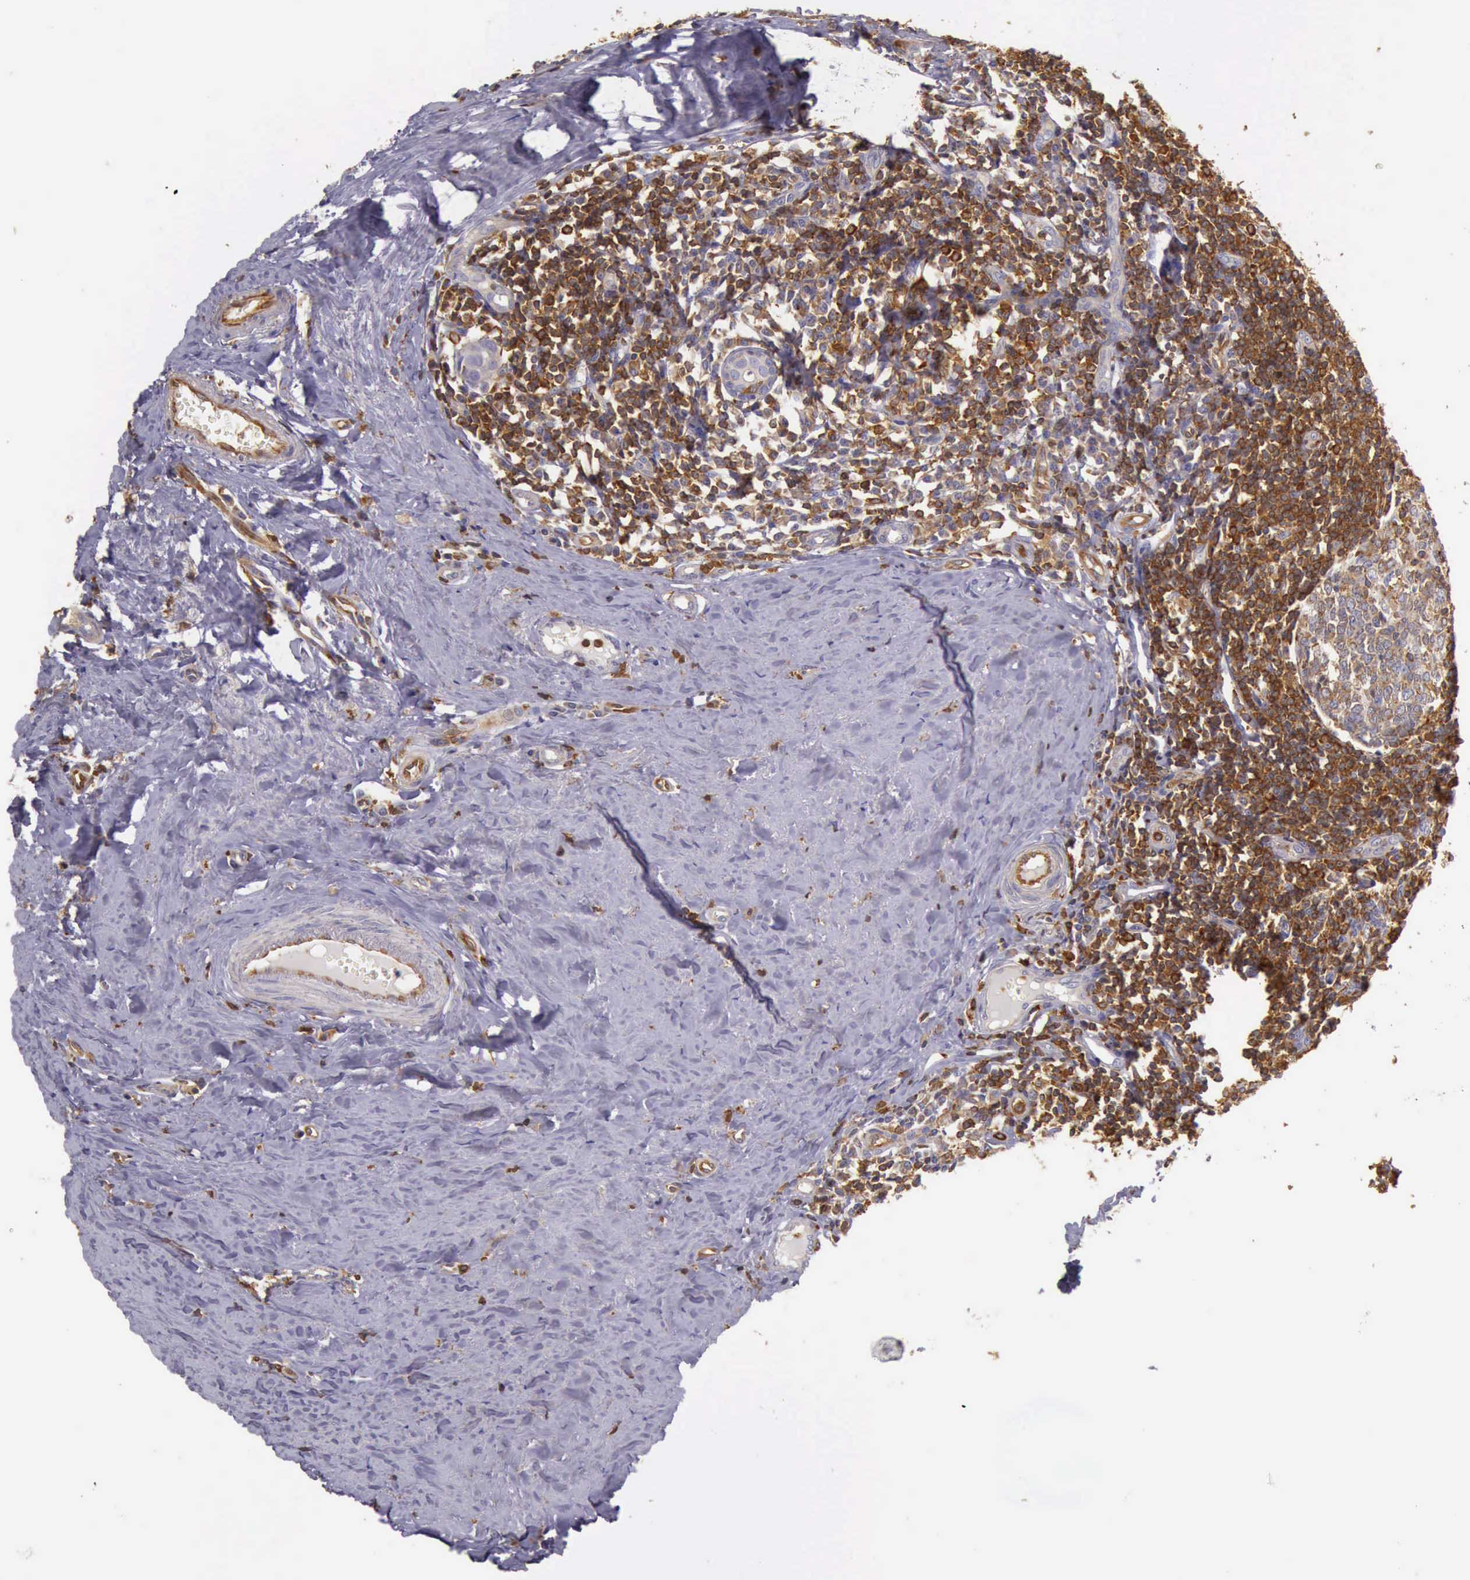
{"staining": {"intensity": "moderate", "quantity": ">75%", "location": "cytoplasmic/membranous"}, "tissue": "tonsil", "cell_type": "Germinal center cells", "image_type": "normal", "snomed": [{"axis": "morphology", "description": "Normal tissue, NOS"}, {"axis": "topography", "description": "Tonsil"}], "caption": "Human tonsil stained with a brown dye exhibits moderate cytoplasmic/membranous positive staining in approximately >75% of germinal center cells.", "gene": "ARHGAP4", "patient": {"sex": "female", "age": 41}}